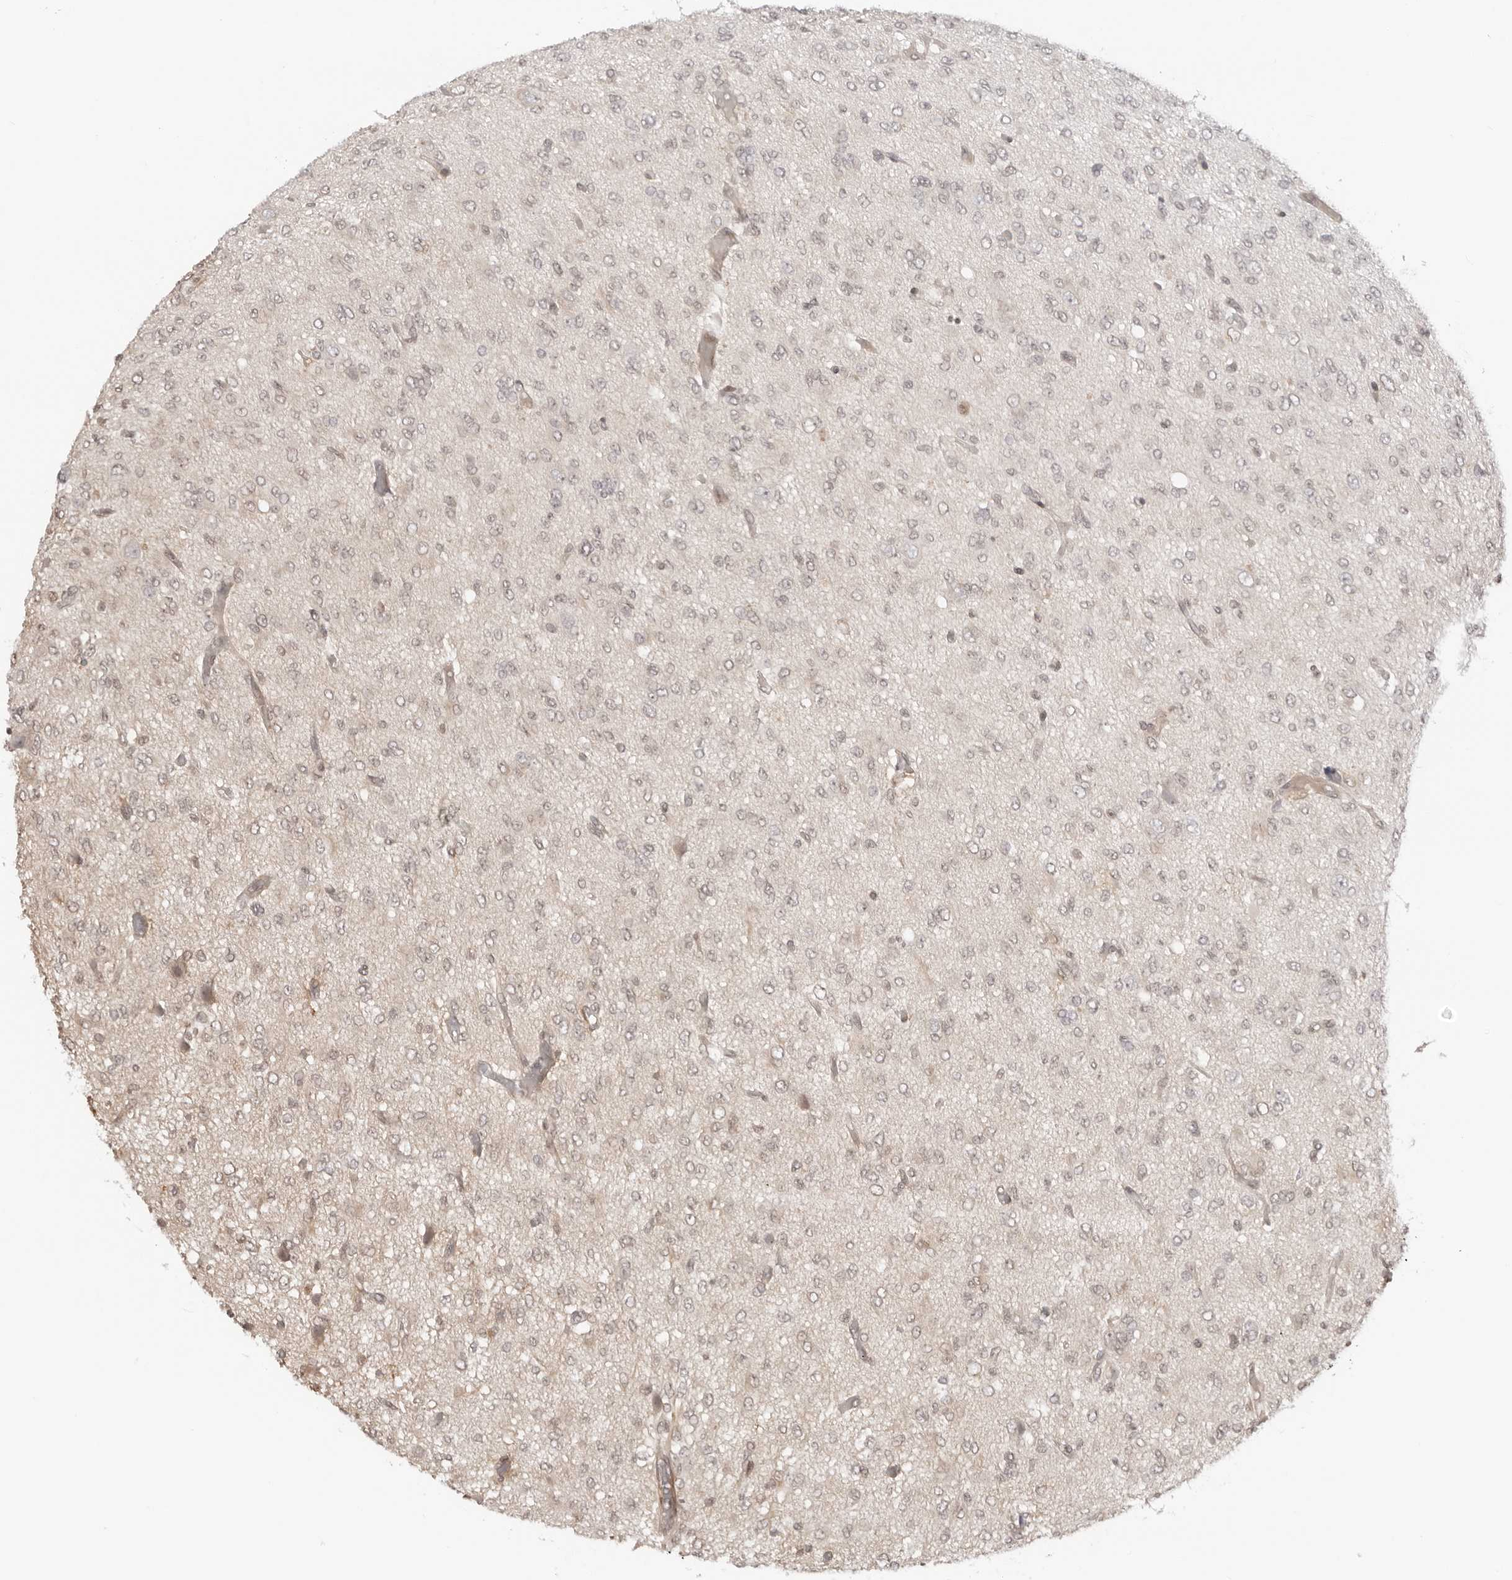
{"staining": {"intensity": "negative", "quantity": "none", "location": "none"}, "tissue": "glioma", "cell_type": "Tumor cells", "image_type": "cancer", "snomed": [{"axis": "morphology", "description": "Glioma, malignant, High grade"}, {"axis": "topography", "description": "Brain"}], "caption": "Immunohistochemical staining of high-grade glioma (malignant) exhibits no significant expression in tumor cells.", "gene": "RNF146", "patient": {"sex": "female", "age": 59}}